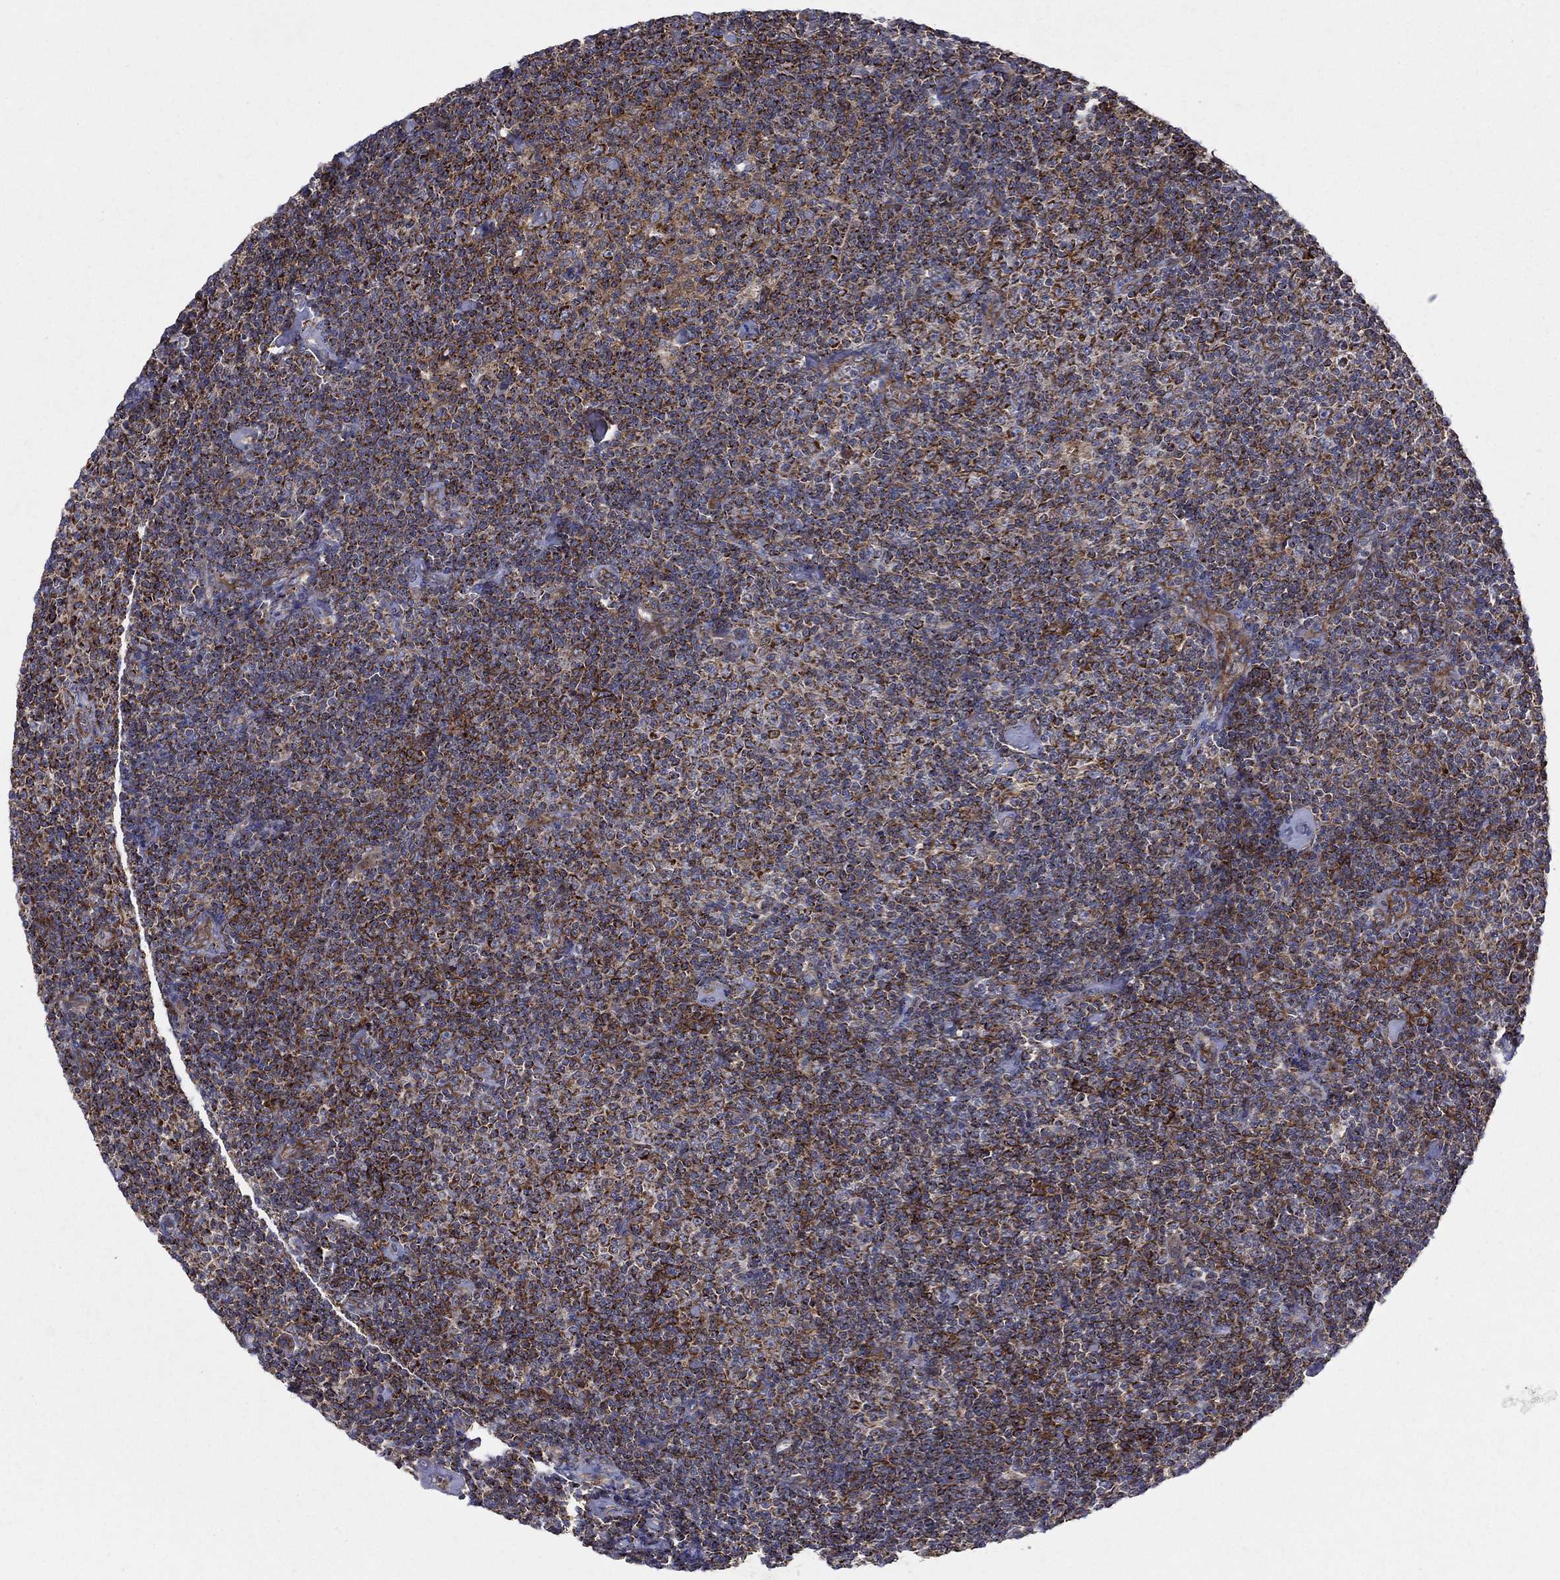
{"staining": {"intensity": "strong", "quantity": "25%-75%", "location": "cytoplasmic/membranous"}, "tissue": "lymphoma", "cell_type": "Tumor cells", "image_type": "cancer", "snomed": [{"axis": "morphology", "description": "Malignant lymphoma, non-Hodgkin's type, Low grade"}, {"axis": "topography", "description": "Lymph node"}], "caption": "Protein expression analysis of human low-grade malignant lymphoma, non-Hodgkin's type reveals strong cytoplasmic/membranous staining in about 25%-75% of tumor cells.", "gene": "MIX23", "patient": {"sex": "male", "age": 81}}